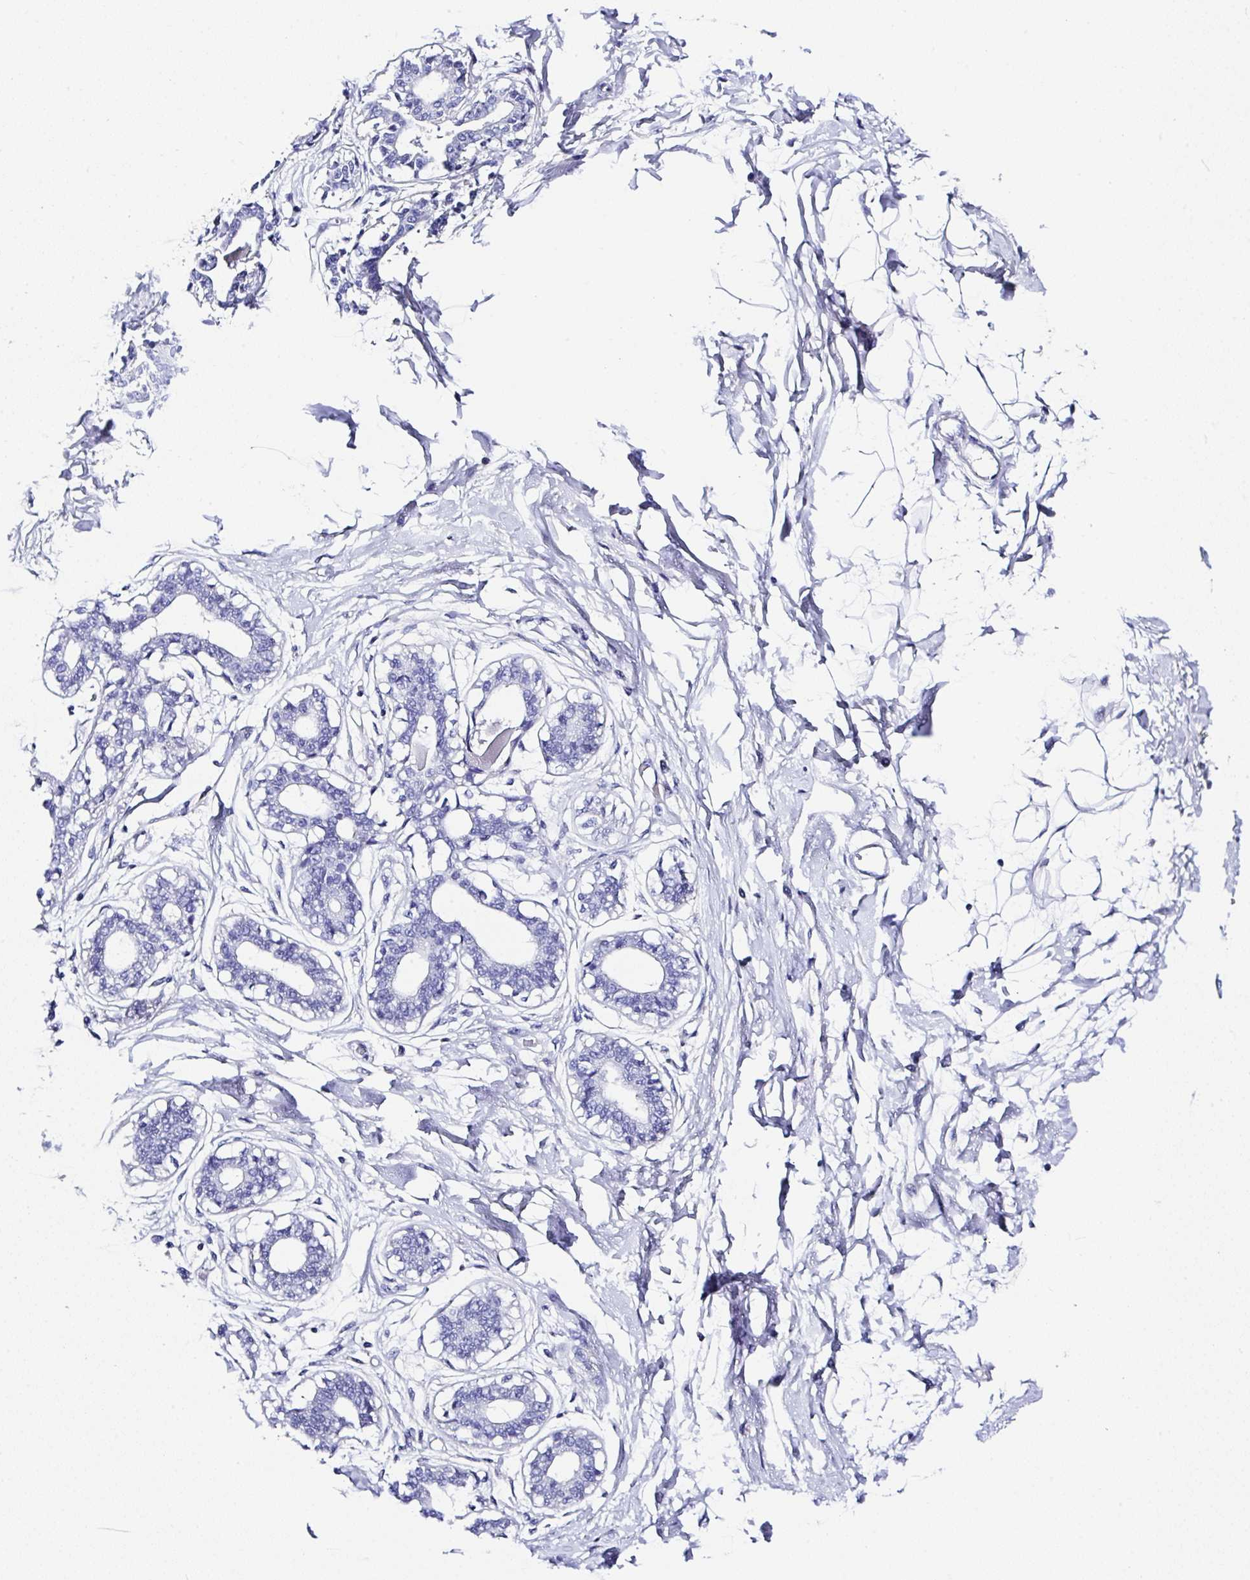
{"staining": {"intensity": "negative", "quantity": "none", "location": "none"}, "tissue": "breast", "cell_type": "Adipocytes", "image_type": "normal", "snomed": [{"axis": "morphology", "description": "Normal tissue, NOS"}, {"axis": "topography", "description": "Breast"}], "caption": "This is an immunohistochemistry histopathology image of benign breast. There is no positivity in adipocytes.", "gene": "UGT3A1", "patient": {"sex": "female", "age": 45}}